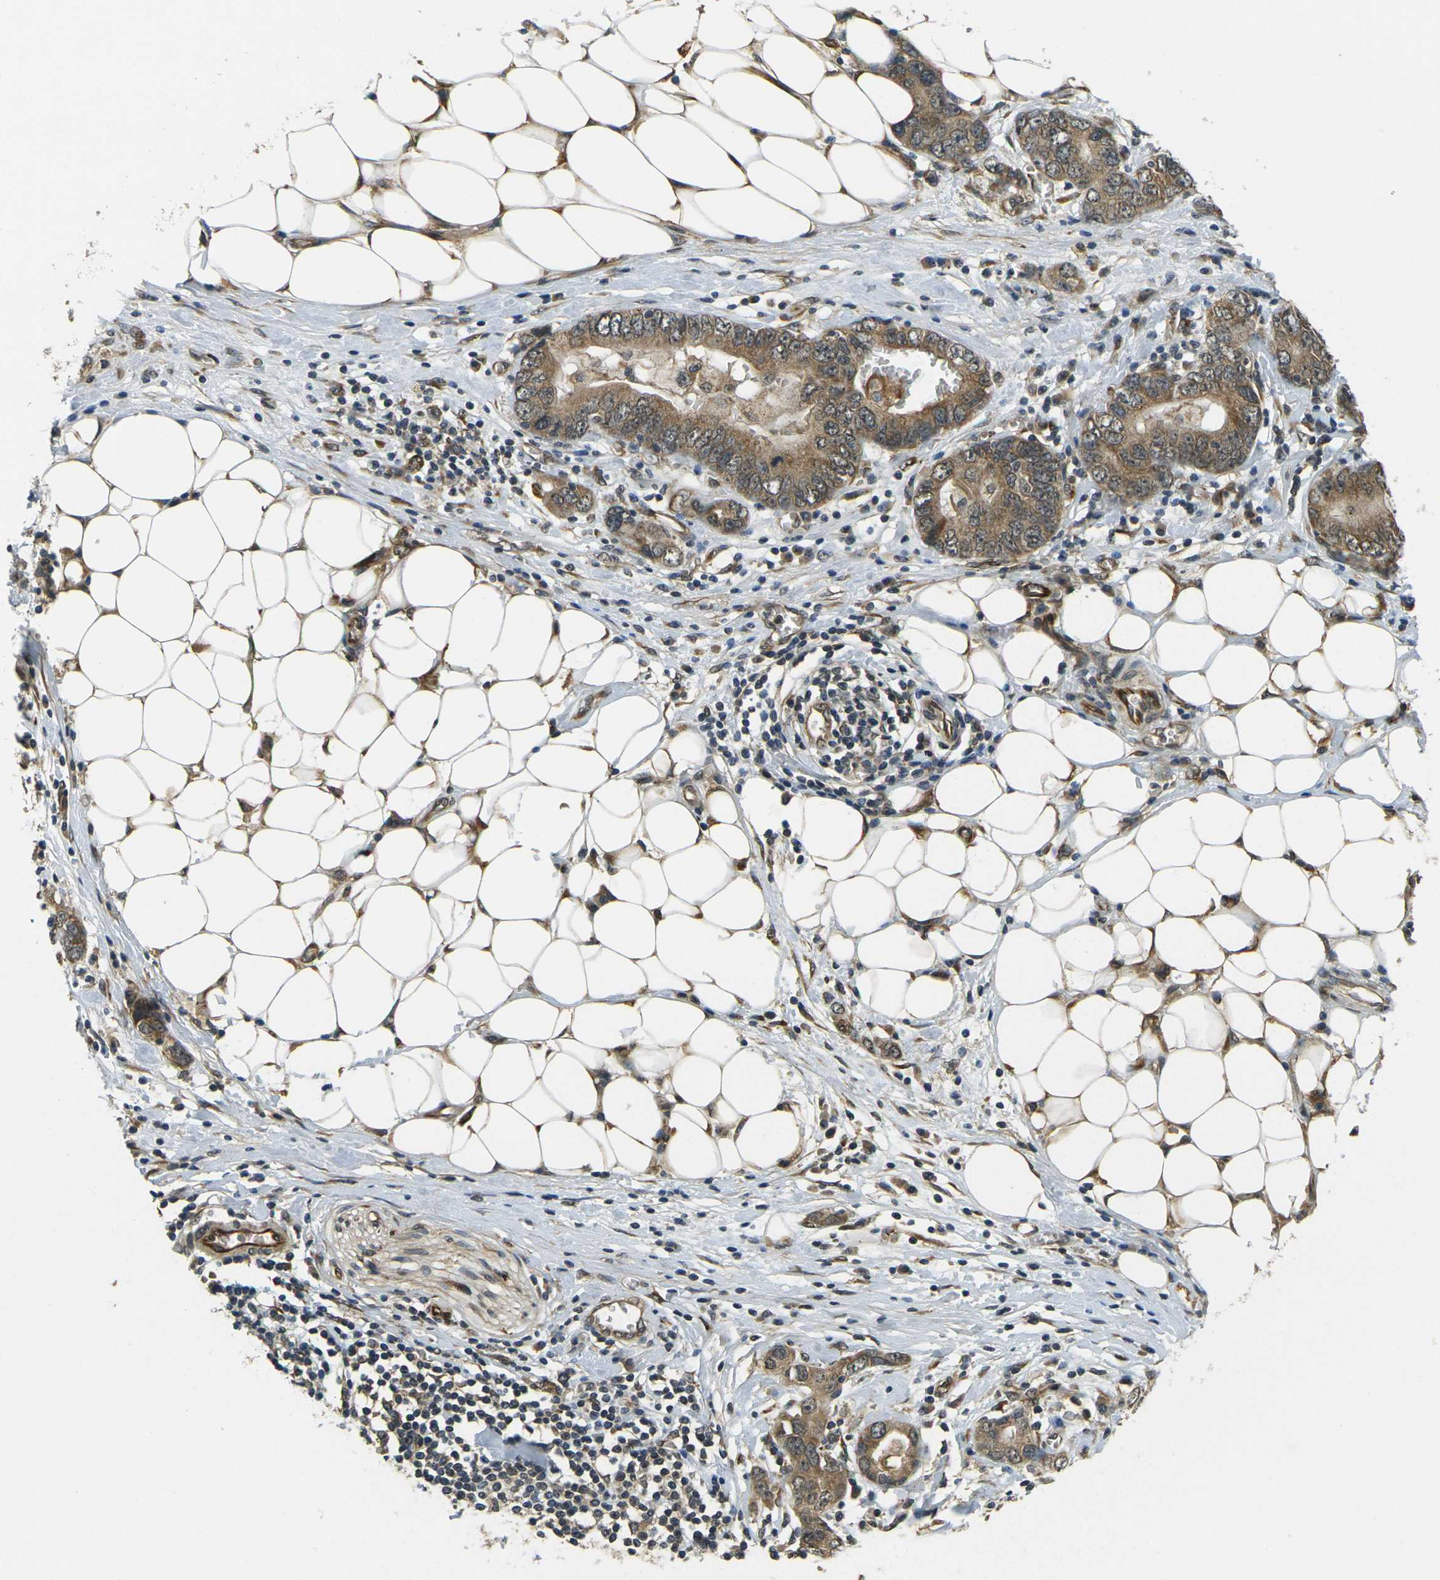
{"staining": {"intensity": "moderate", "quantity": ">75%", "location": "cytoplasmic/membranous"}, "tissue": "stomach cancer", "cell_type": "Tumor cells", "image_type": "cancer", "snomed": [{"axis": "morphology", "description": "Adenocarcinoma, NOS"}, {"axis": "topography", "description": "Stomach, lower"}], "caption": "Immunohistochemistry (IHC) (DAB) staining of stomach adenocarcinoma exhibits moderate cytoplasmic/membranous protein expression in about >75% of tumor cells.", "gene": "FUT11", "patient": {"sex": "female", "age": 93}}